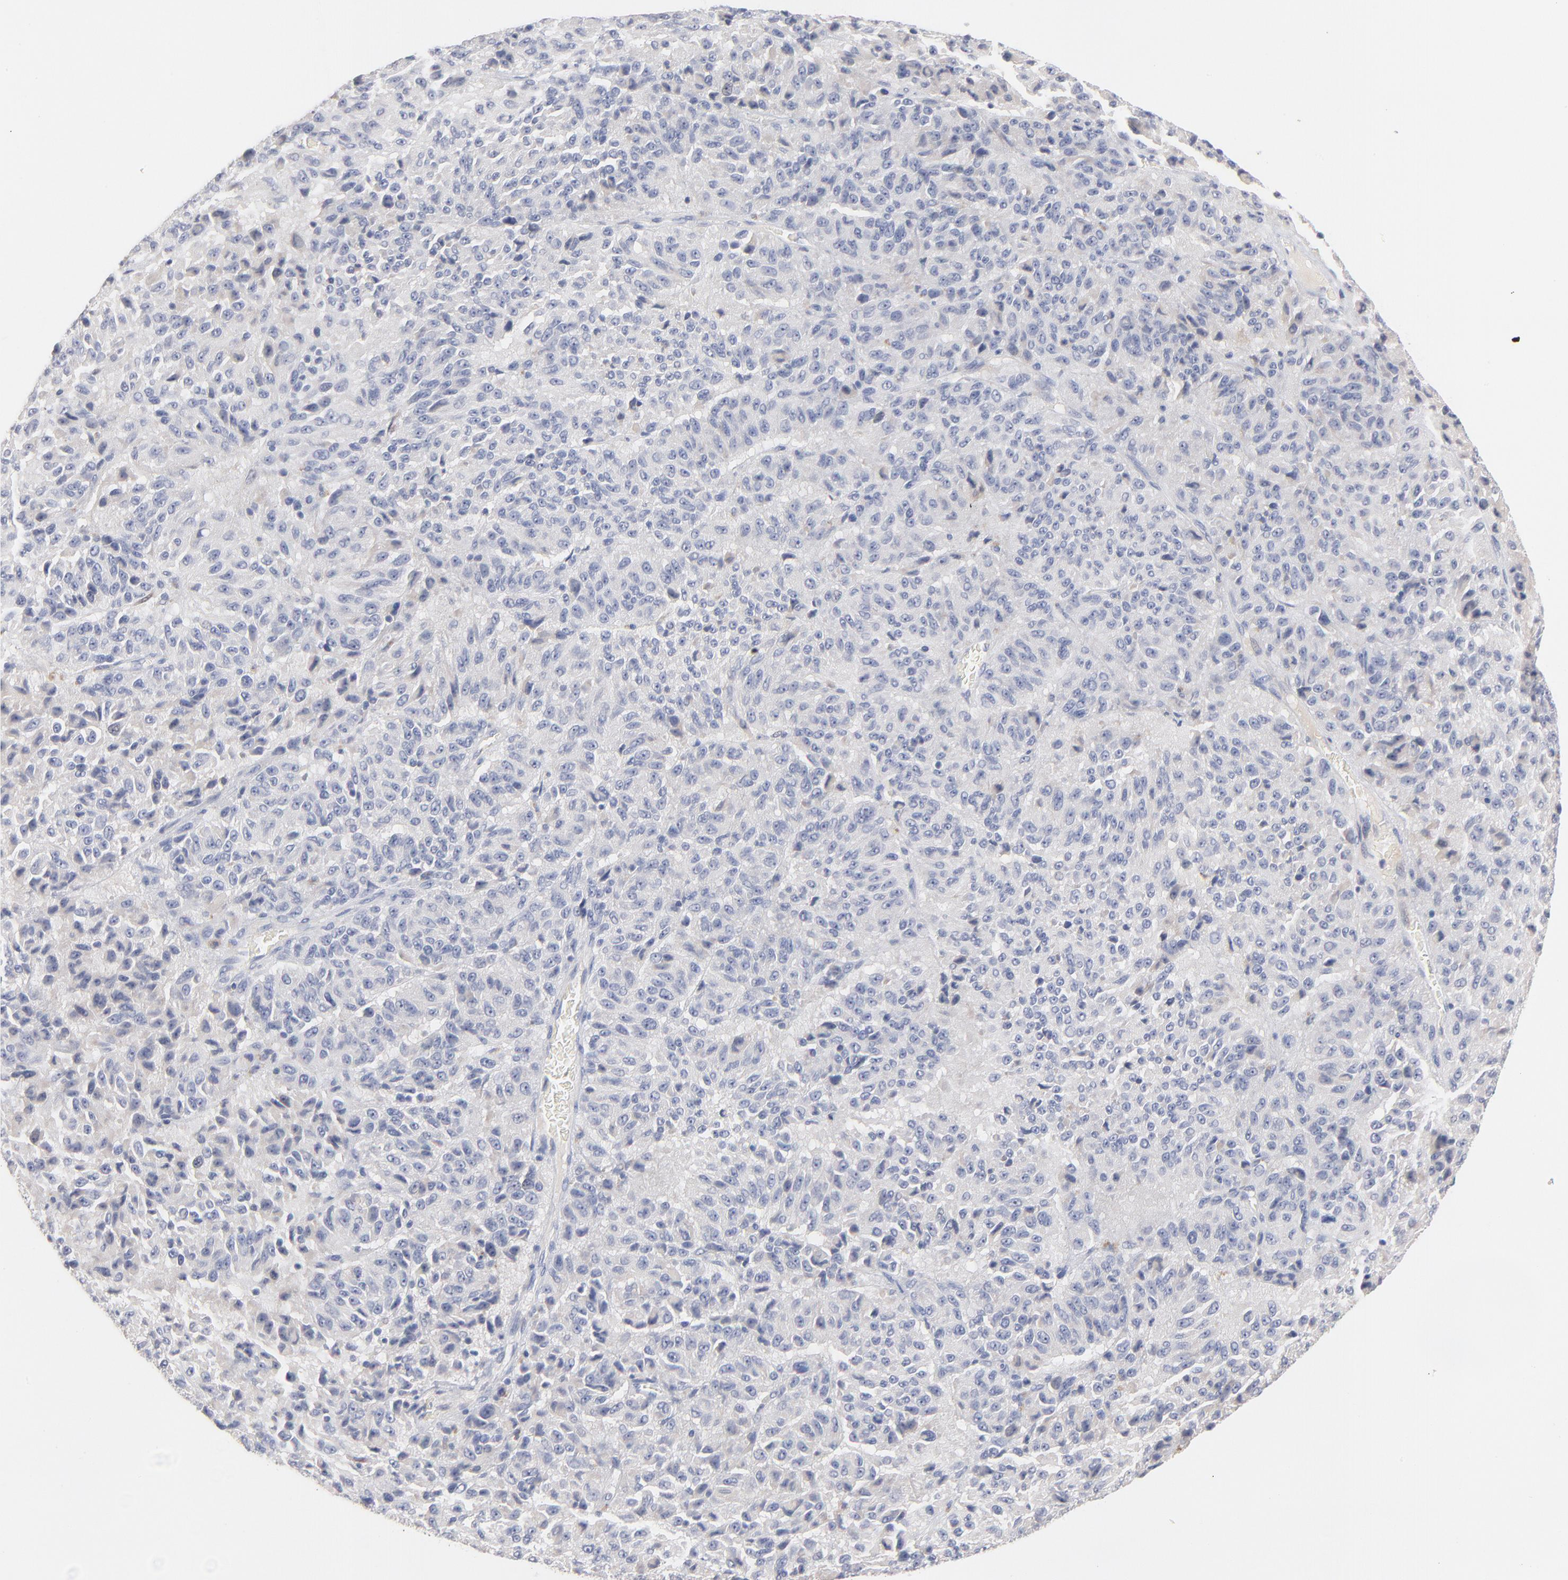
{"staining": {"intensity": "negative", "quantity": "none", "location": "none"}, "tissue": "melanoma", "cell_type": "Tumor cells", "image_type": "cancer", "snomed": [{"axis": "morphology", "description": "Malignant melanoma, Metastatic site"}, {"axis": "topography", "description": "Lung"}], "caption": "A photomicrograph of human melanoma is negative for staining in tumor cells.", "gene": "F12", "patient": {"sex": "male", "age": 64}}